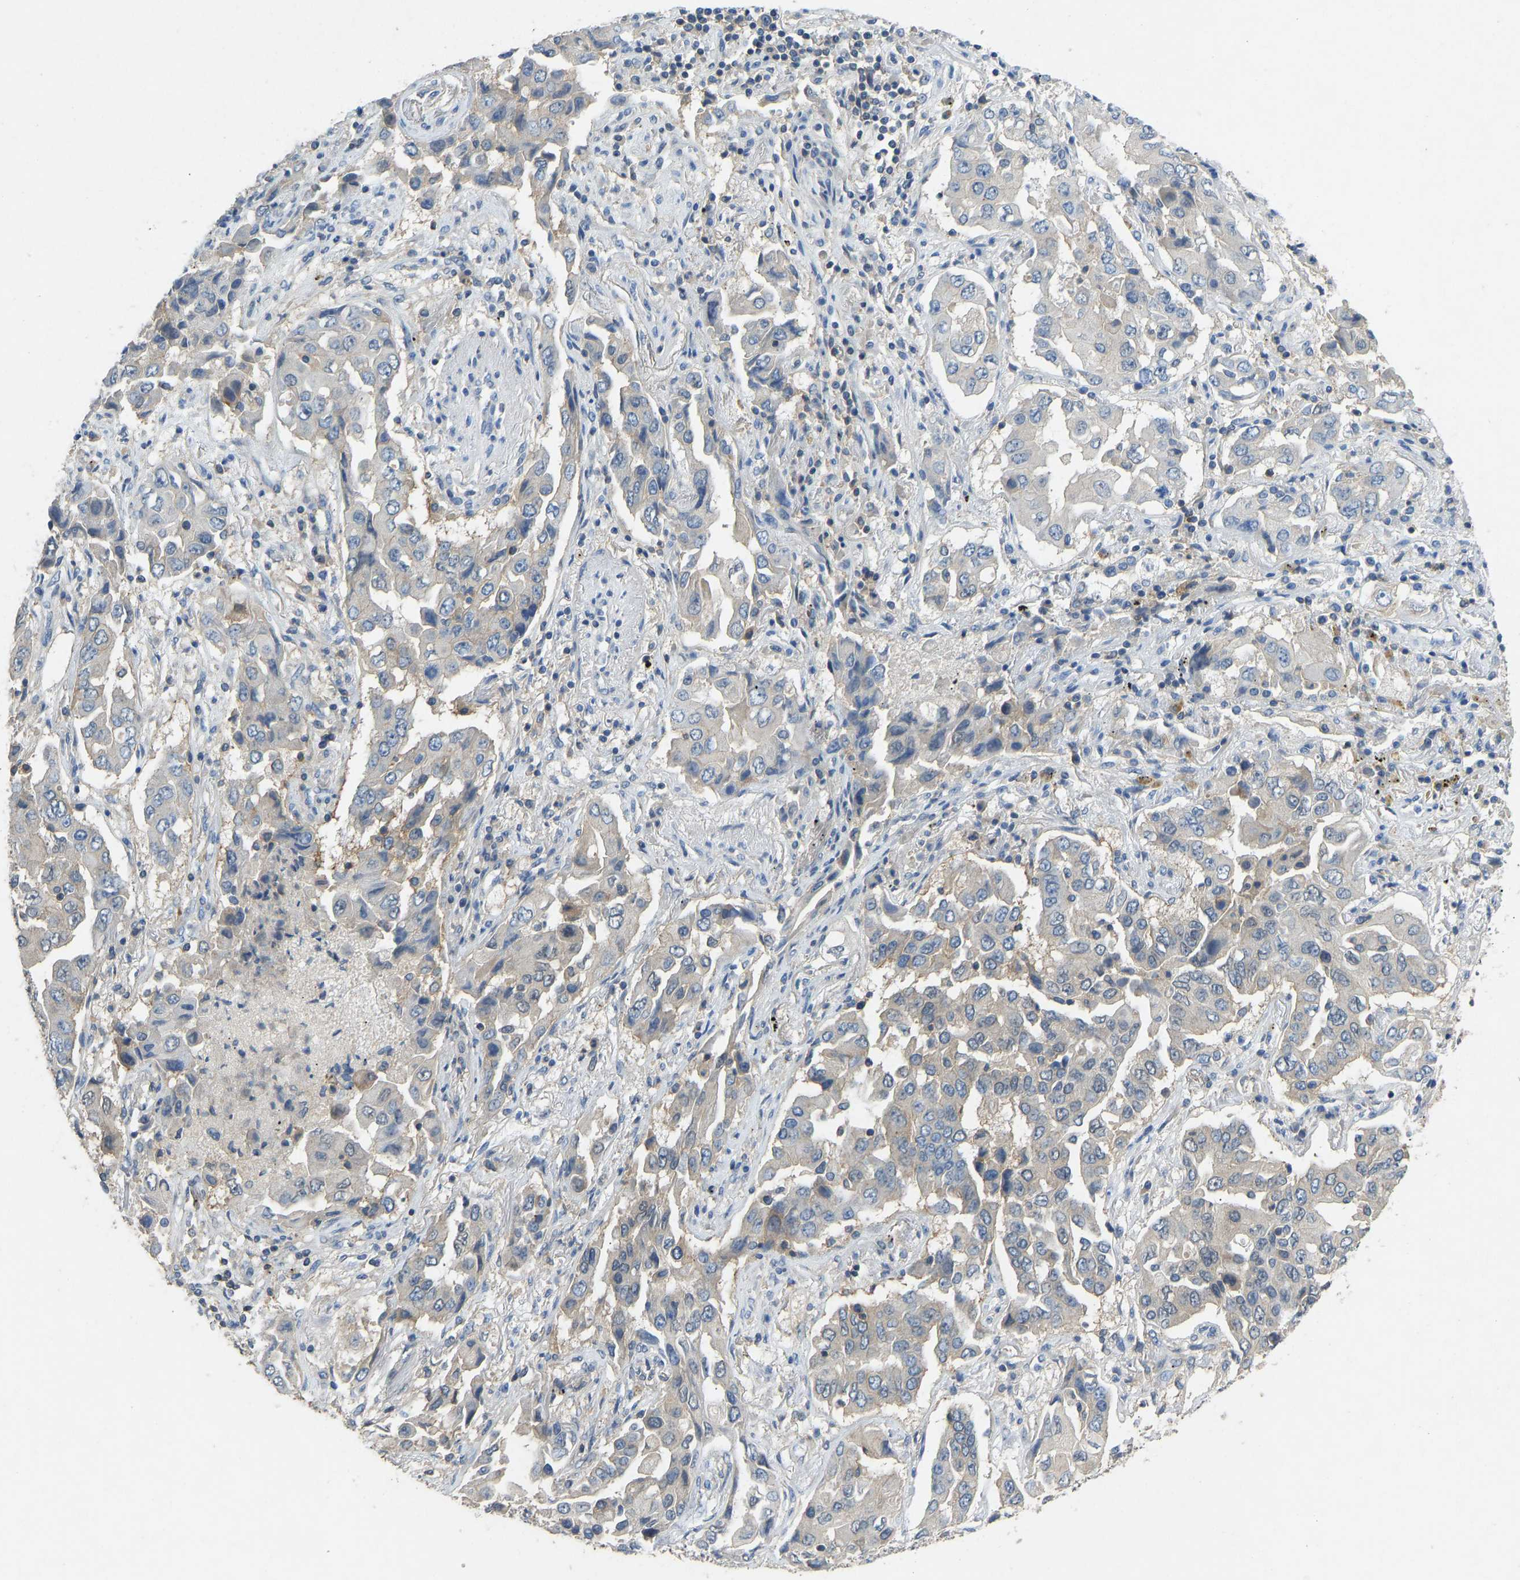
{"staining": {"intensity": "weak", "quantity": "<25%", "location": "cytoplasmic/membranous"}, "tissue": "lung cancer", "cell_type": "Tumor cells", "image_type": "cancer", "snomed": [{"axis": "morphology", "description": "Adenocarcinoma, NOS"}, {"axis": "topography", "description": "Lung"}], "caption": "A high-resolution image shows immunohistochemistry (IHC) staining of lung cancer (adenocarcinoma), which shows no significant positivity in tumor cells. (DAB IHC with hematoxylin counter stain).", "gene": "NDRG3", "patient": {"sex": "female", "age": 65}}